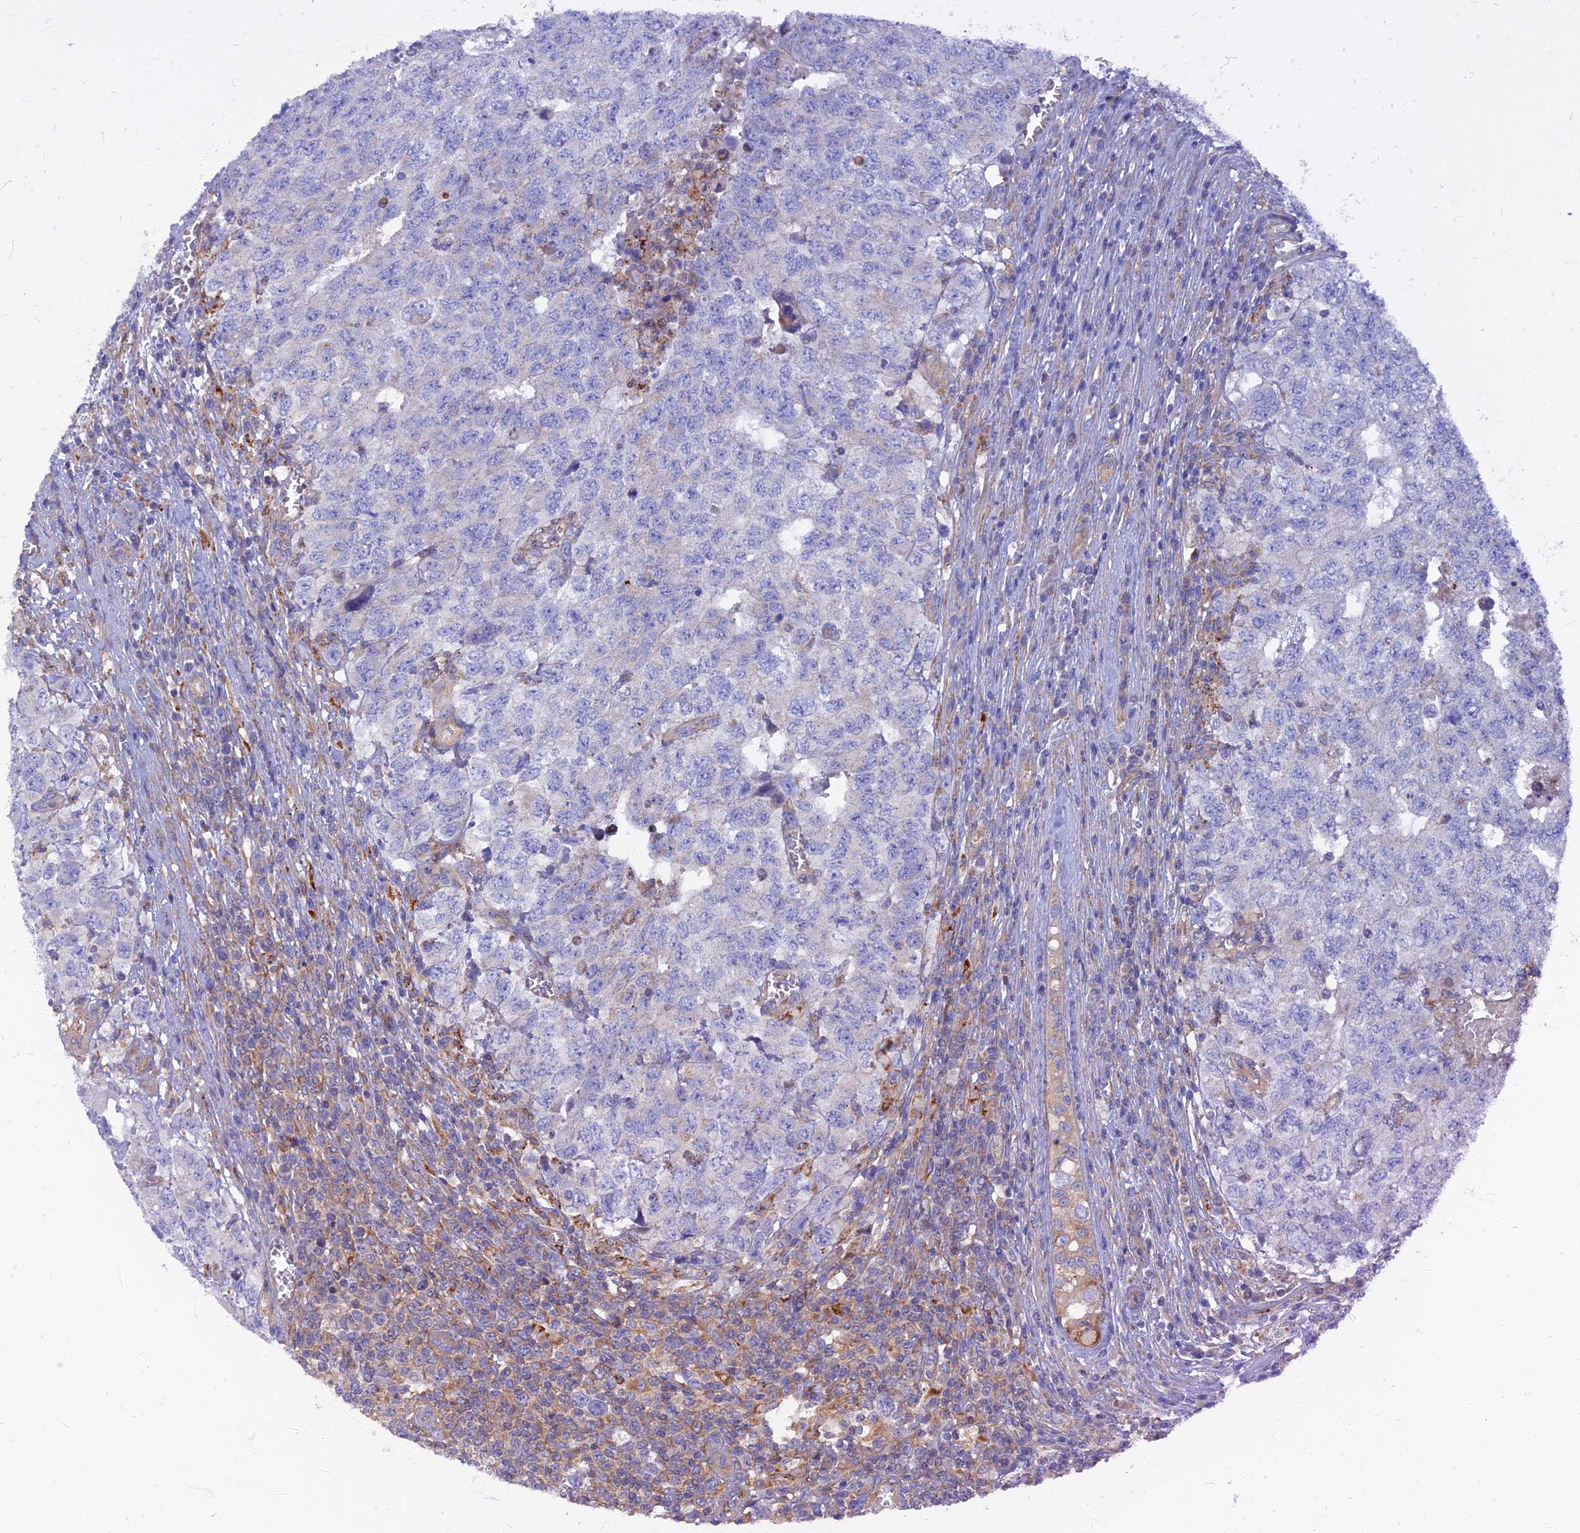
{"staining": {"intensity": "negative", "quantity": "none", "location": "none"}, "tissue": "testis cancer", "cell_type": "Tumor cells", "image_type": "cancer", "snomed": [{"axis": "morphology", "description": "Carcinoma, Embryonal, NOS"}, {"axis": "topography", "description": "Testis"}], "caption": "Human testis embryonal carcinoma stained for a protein using immunohistochemistry (IHC) displays no expression in tumor cells.", "gene": "TMEM44", "patient": {"sex": "male", "age": 34}}